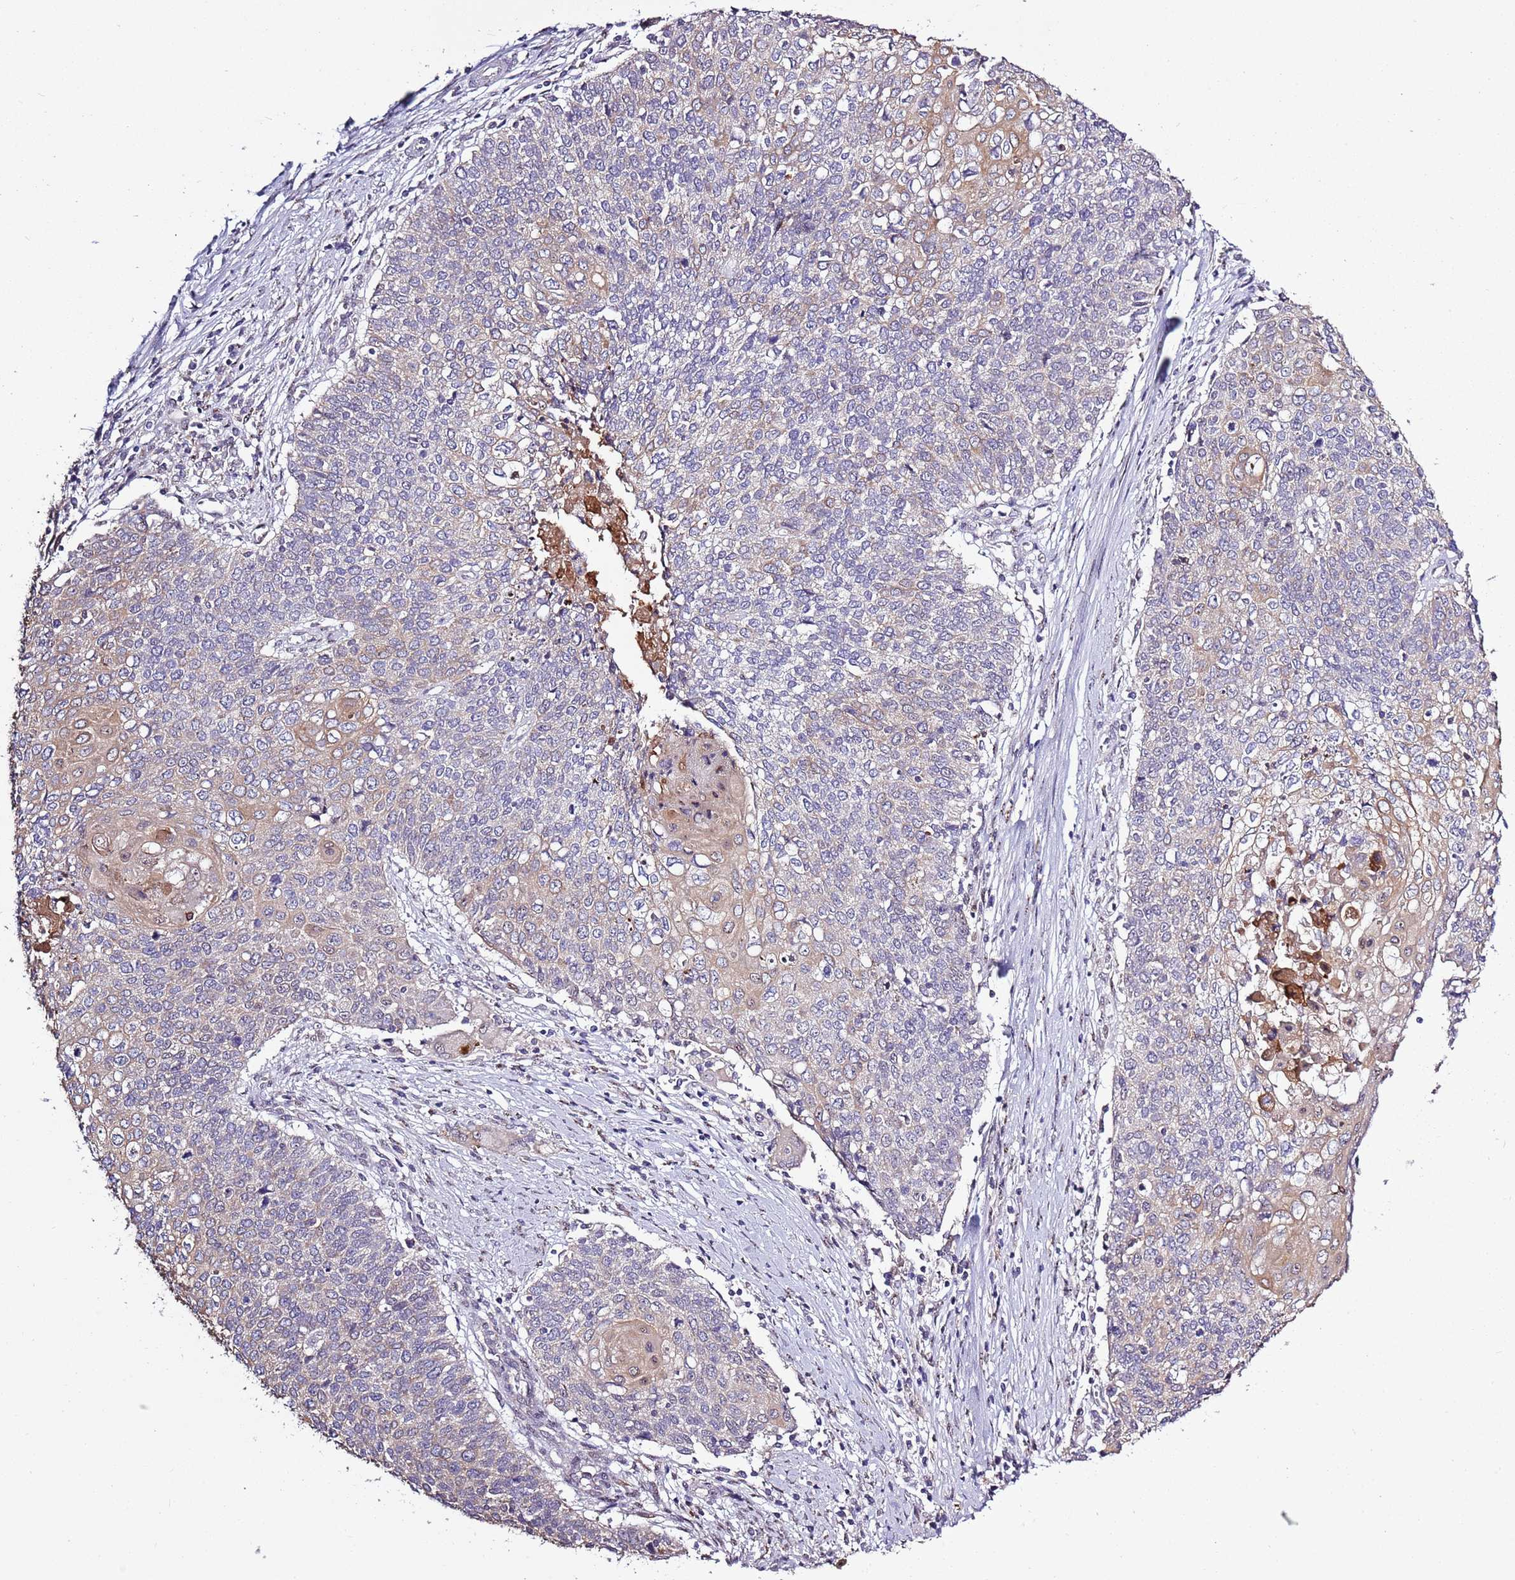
{"staining": {"intensity": "weak", "quantity": "25%-75%", "location": "cytoplasmic/membranous"}, "tissue": "cervical cancer", "cell_type": "Tumor cells", "image_type": "cancer", "snomed": [{"axis": "morphology", "description": "Squamous cell carcinoma, NOS"}, {"axis": "topography", "description": "Cervix"}], "caption": "Cervical cancer (squamous cell carcinoma) was stained to show a protein in brown. There is low levels of weak cytoplasmic/membranous positivity in approximately 25%-75% of tumor cells.", "gene": "CAPN9", "patient": {"sex": "female", "age": 39}}